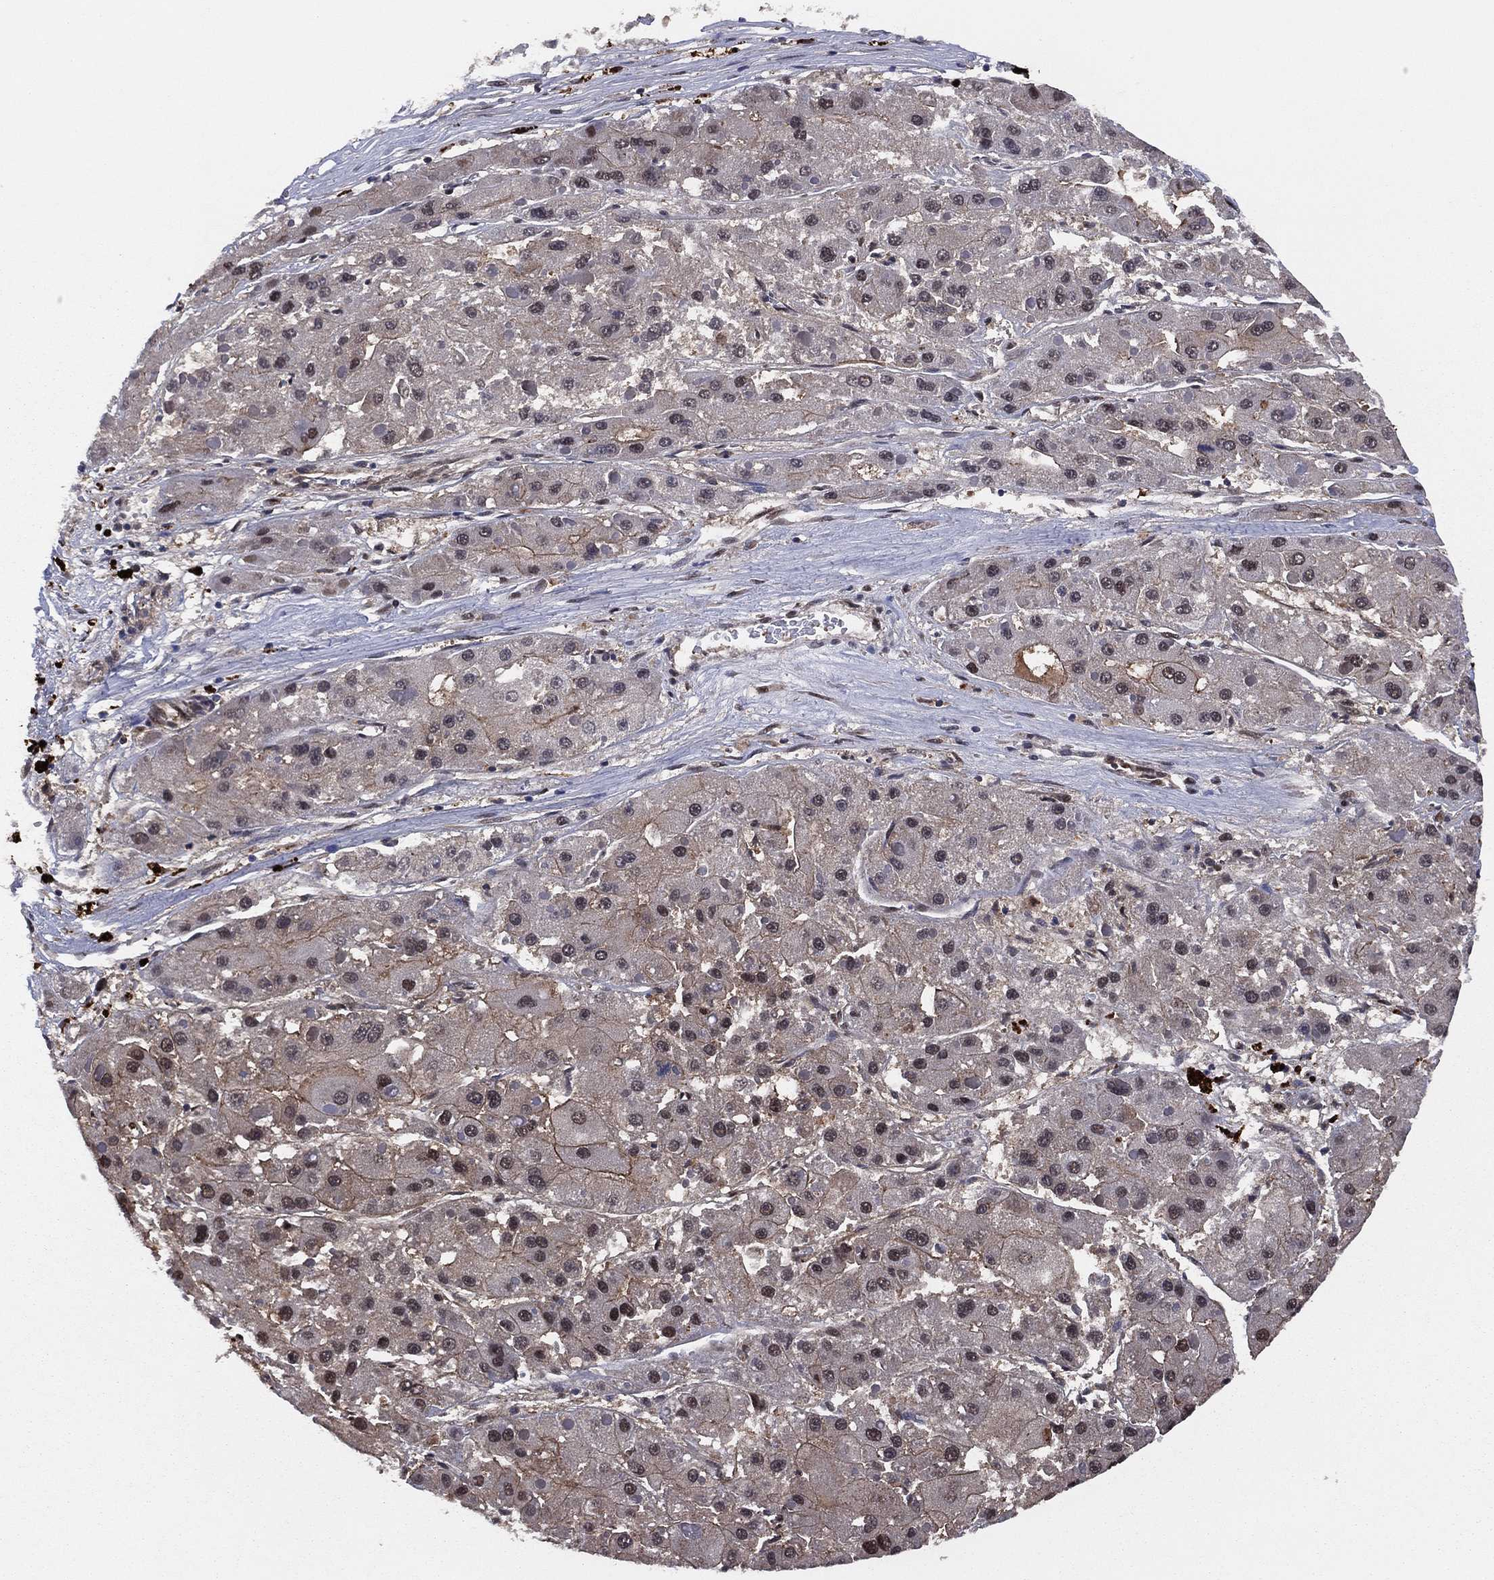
{"staining": {"intensity": "moderate", "quantity": "<25%", "location": "cytoplasmic/membranous,nuclear"}, "tissue": "liver cancer", "cell_type": "Tumor cells", "image_type": "cancer", "snomed": [{"axis": "morphology", "description": "Carcinoma, Hepatocellular, NOS"}, {"axis": "topography", "description": "Liver"}], "caption": "Immunohistochemistry (IHC) staining of hepatocellular carcinoma (liver), which displays low levels of moderate cytoplasmic/membranous and nuclear expression in about <25% of tumor cells indicating moderate cytoplasmic/membranous and nuclear protein positivity. The staining was performed using DAB (brown) for protein detection and nuclei were counterstained in hematoxylin (blue).", "gene": "ICOSLG", "patient": {"sex": "female", "age": 73}}